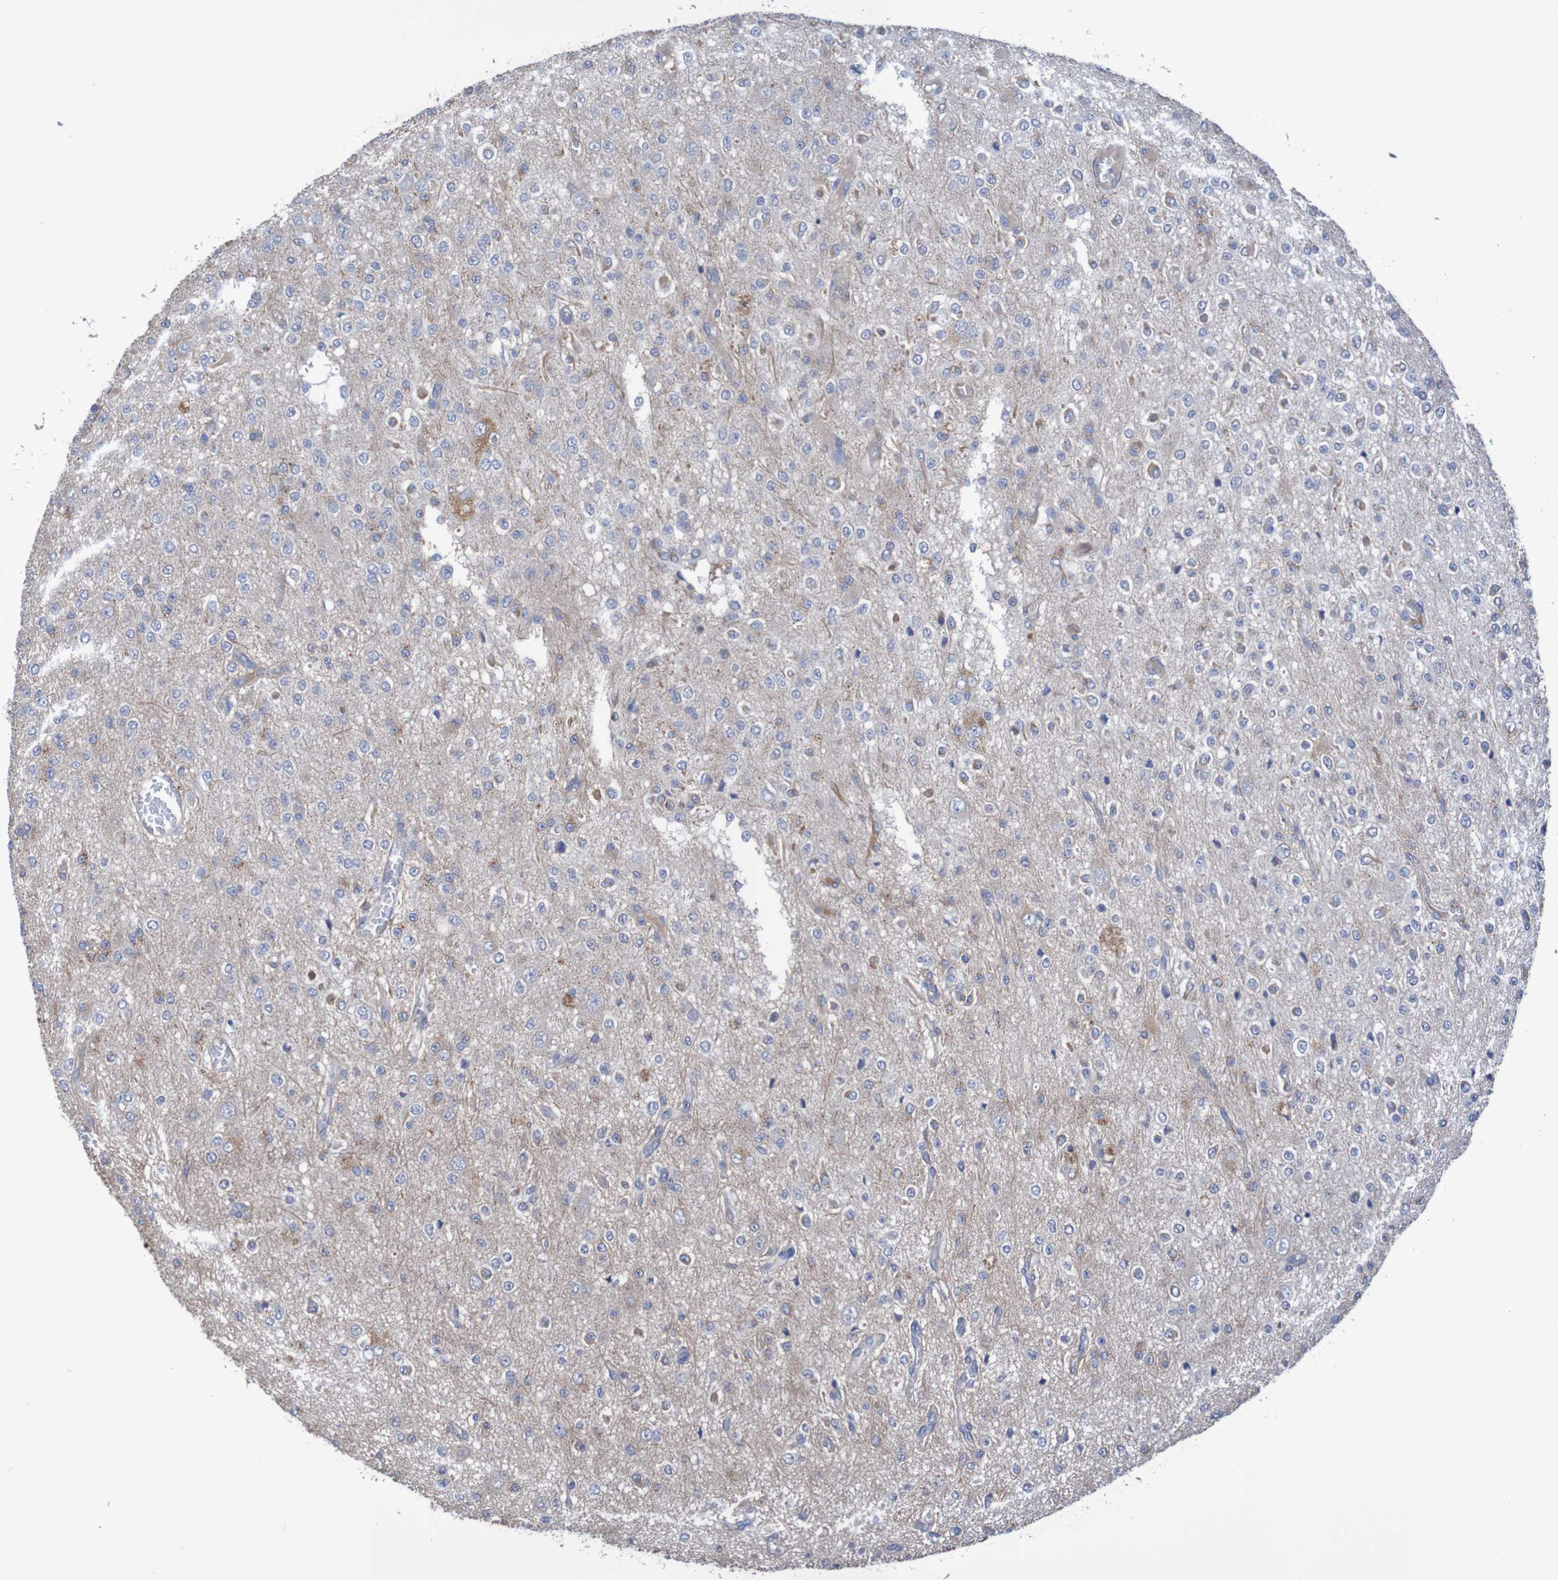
{"staining": {"intensity": "weak", "quantity": "<25%", "location": "cytoplasmic/membranous"}, "tissue": "glioma", "cell_type": "Tumor cells", "image_type": "cancer", "snomed": [{"axis": "morphology", "description": "Glioma, malignant, Low grade"}, {"axis": "topography", "description": "Brain"}], "caption": "Immunohistochemistry (IHC) photomicrograph of malignant low-grade glioma stained for a protein (brown), which exhibits no positivity in tumor cells.", "gene": "PHYH", "patient": {"sex": "male", "age": 38}}